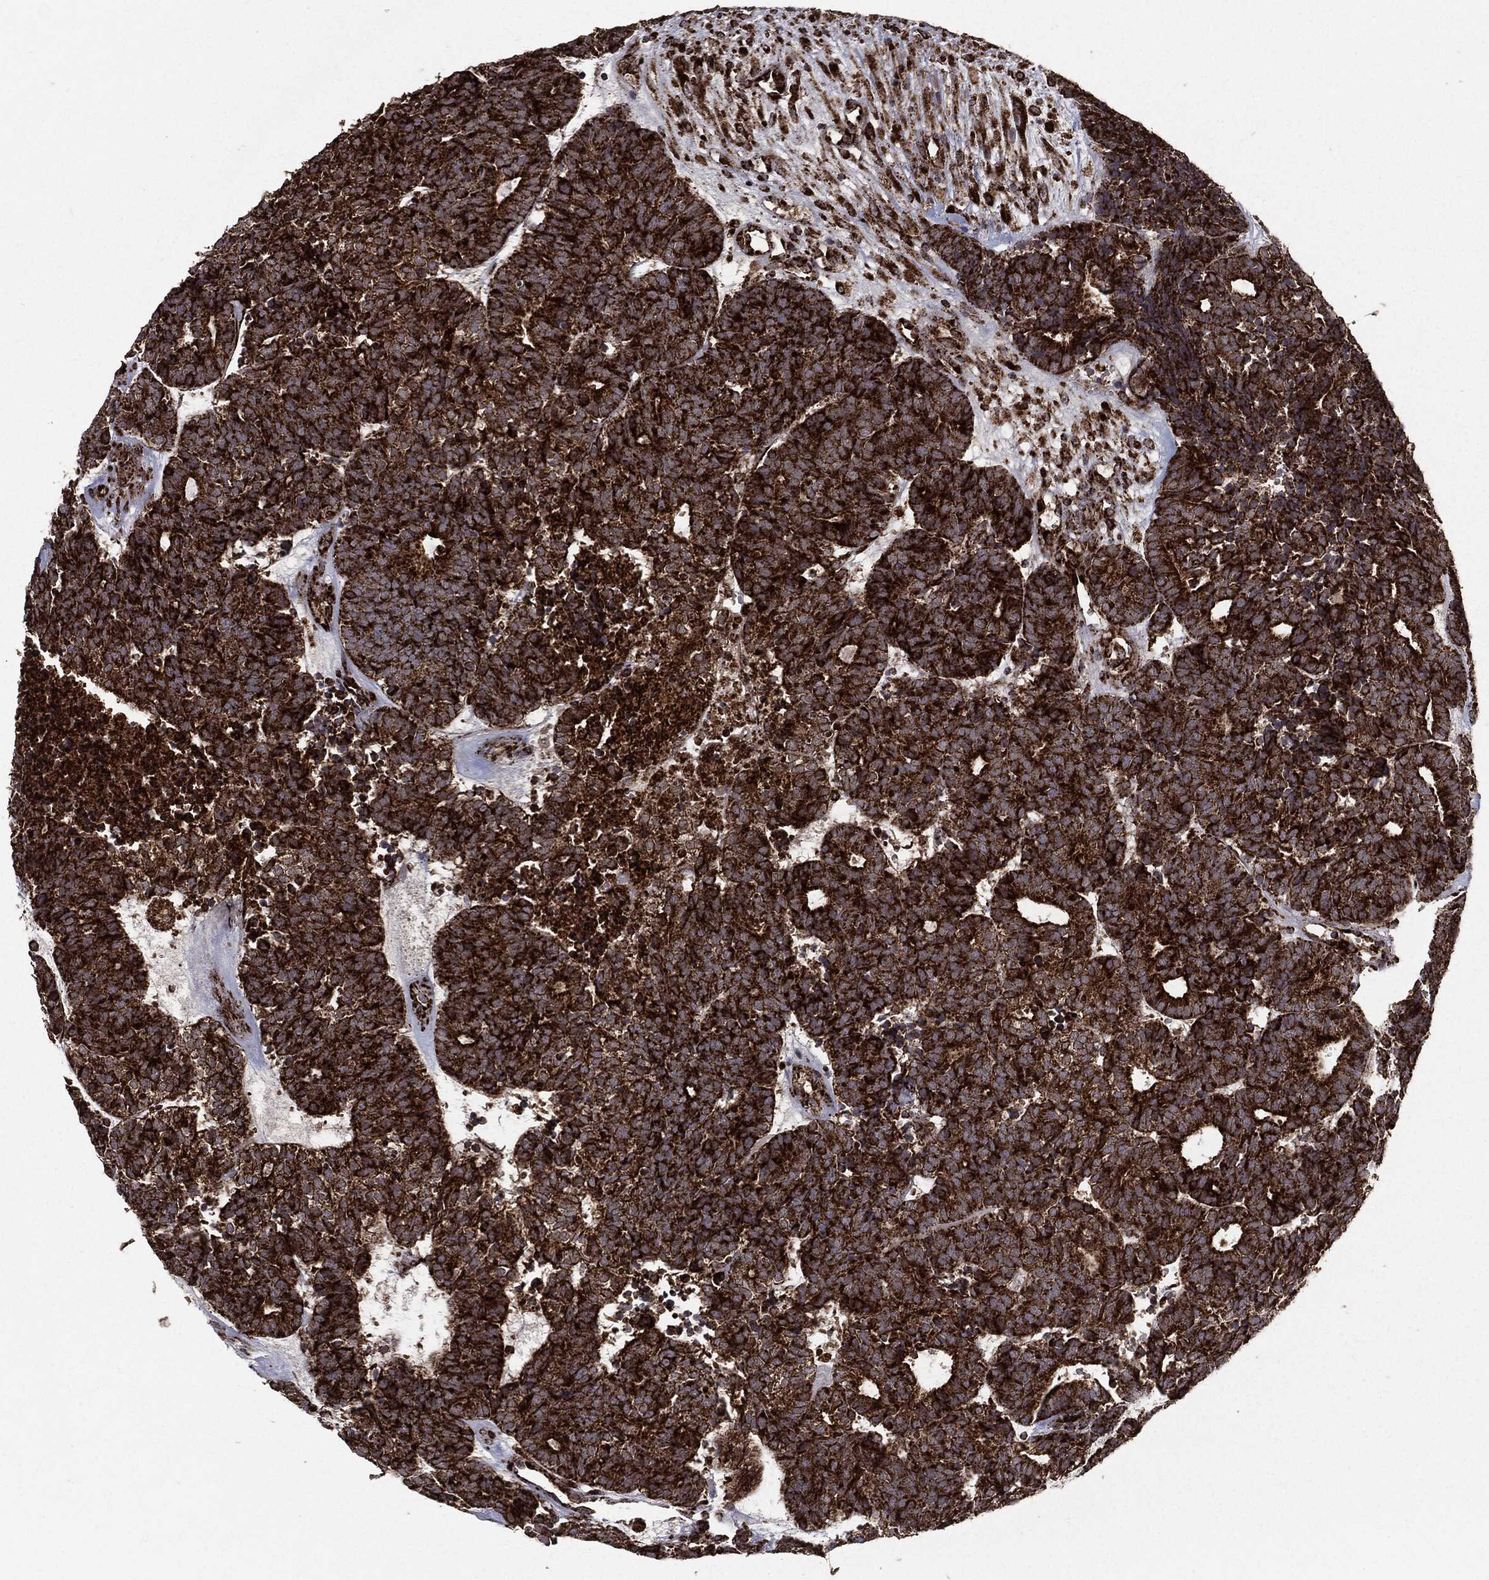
{"staining": {"intensity": "strong", "quantity": ">75%", "location": "cytoplasmic/membranous"}, "tissue": "head and neck cancer", "cell_type": "Tumor cells", "image_type": "cancer", "snomed": [{"axis": "morphology", "description": "Adenocarcinoma, NOS"}, {"axis": "topography", "description": "Head-Neck"}], "caption": "A brown stain highlights strong cytoplasmic/membranous expression of a protein in head and neck cancer (adenocarcinoma) tumor cells.", "gene": "MAP2K1", "patient": {"sex": "female", "age": 81}}